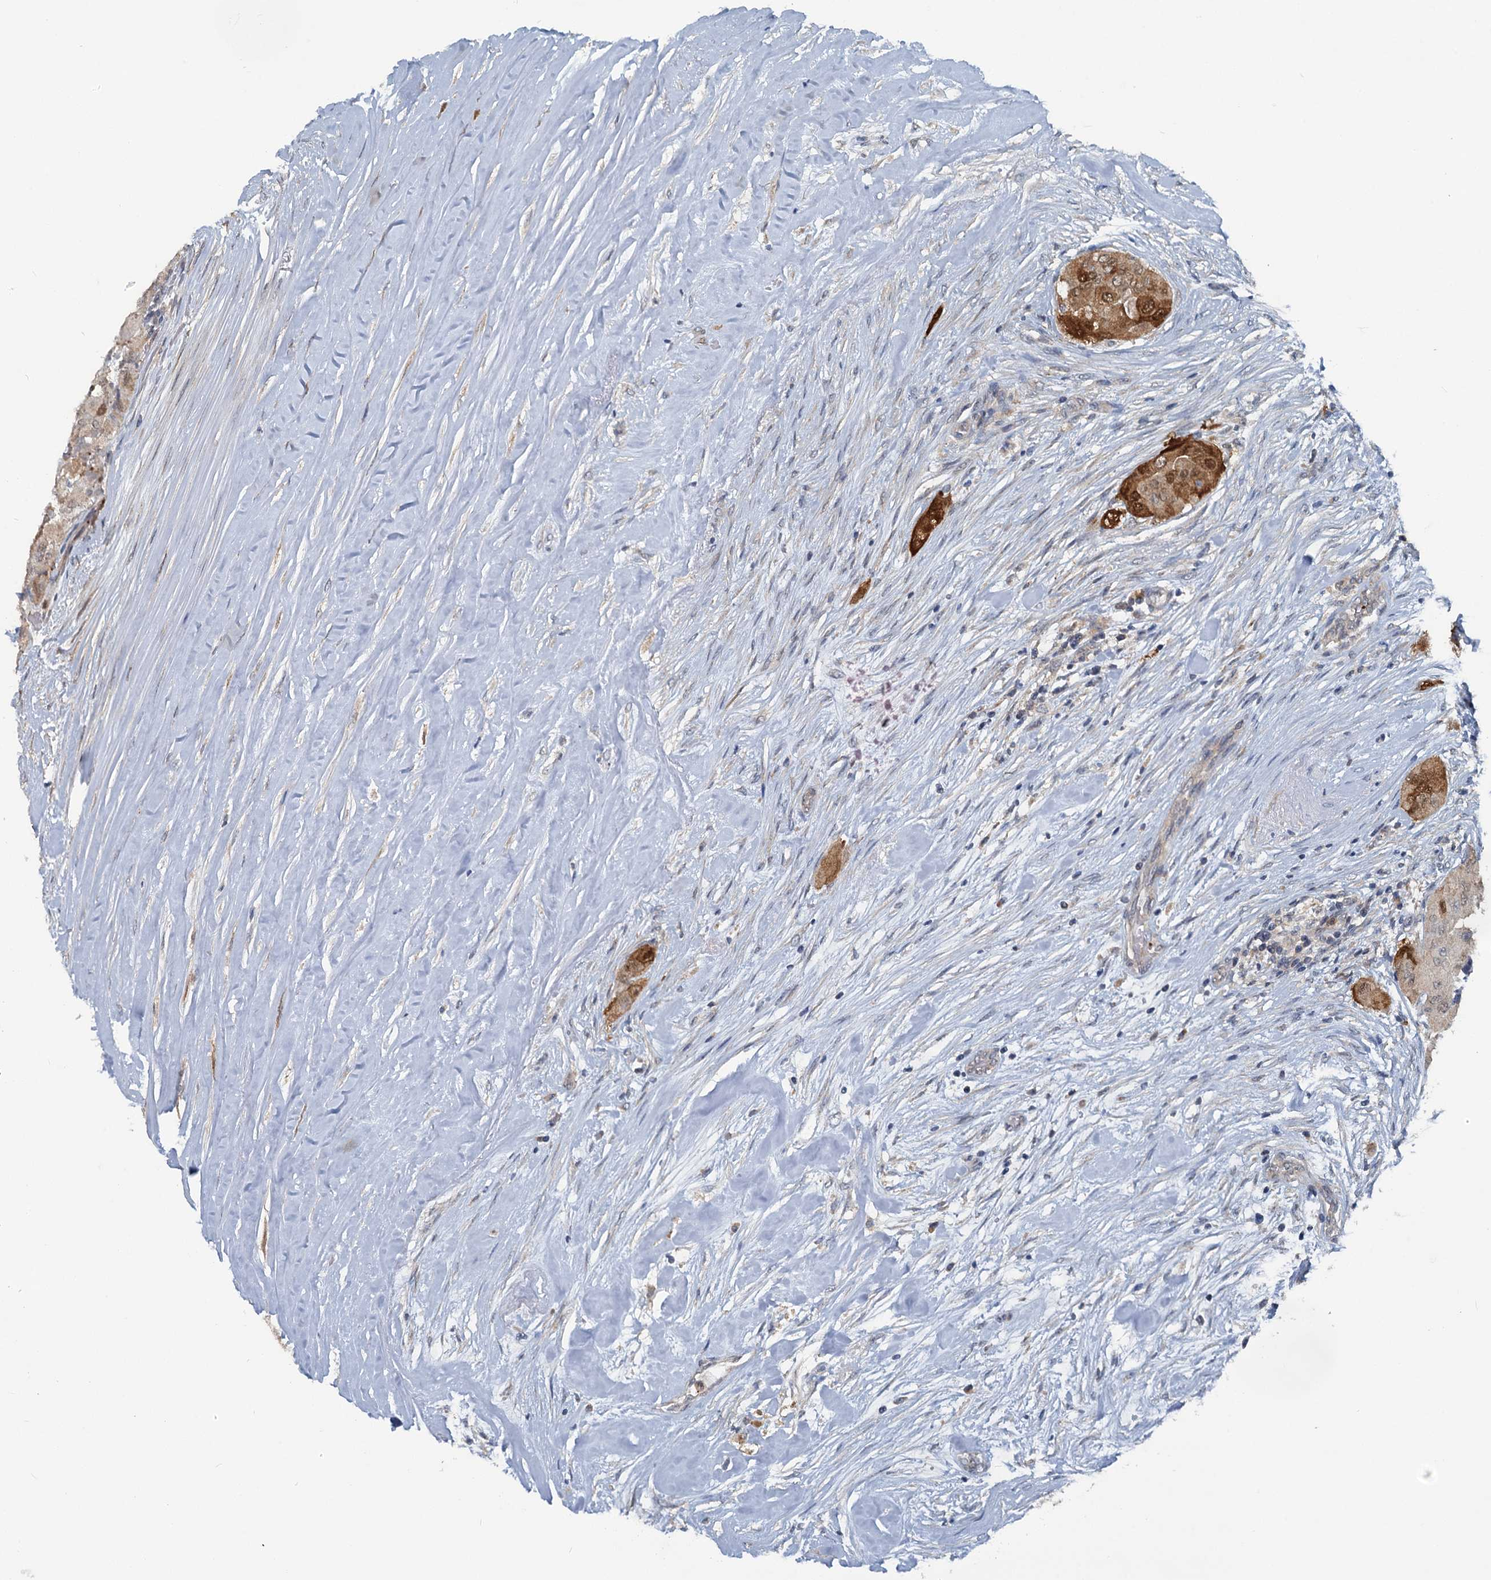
{"staining": {"intensity": "moderate", "quantity": "<25%", "location": "cytoplasmic/membranous,nuclear"}, "tissue": "thyroid cancer", "cell_type": "Tumor cells", "image_type": "cancer", "snomed": [{"axis": "morphology", "description": "Papillary adenocarcinoma, NOS"}, {"axis": "topography", "description": "Thyroid gland"}], "caption": "Immunohistochemistry (DAB (3,3'-diaminobenzidine)) staining of human papillary adenocarcinoma (thyroid) exhibits moderate cytoplasmic/membranous and nuclear protein positivity in approximately <25% of tumor cells. The staining was performed using DAB to visualize the protein expression in brown, while the nuclei were stained in blue with hematoxylin (Magnification: 20x).", "gene": "GCLM", "patient": {"sex": "female", "age": 59}}